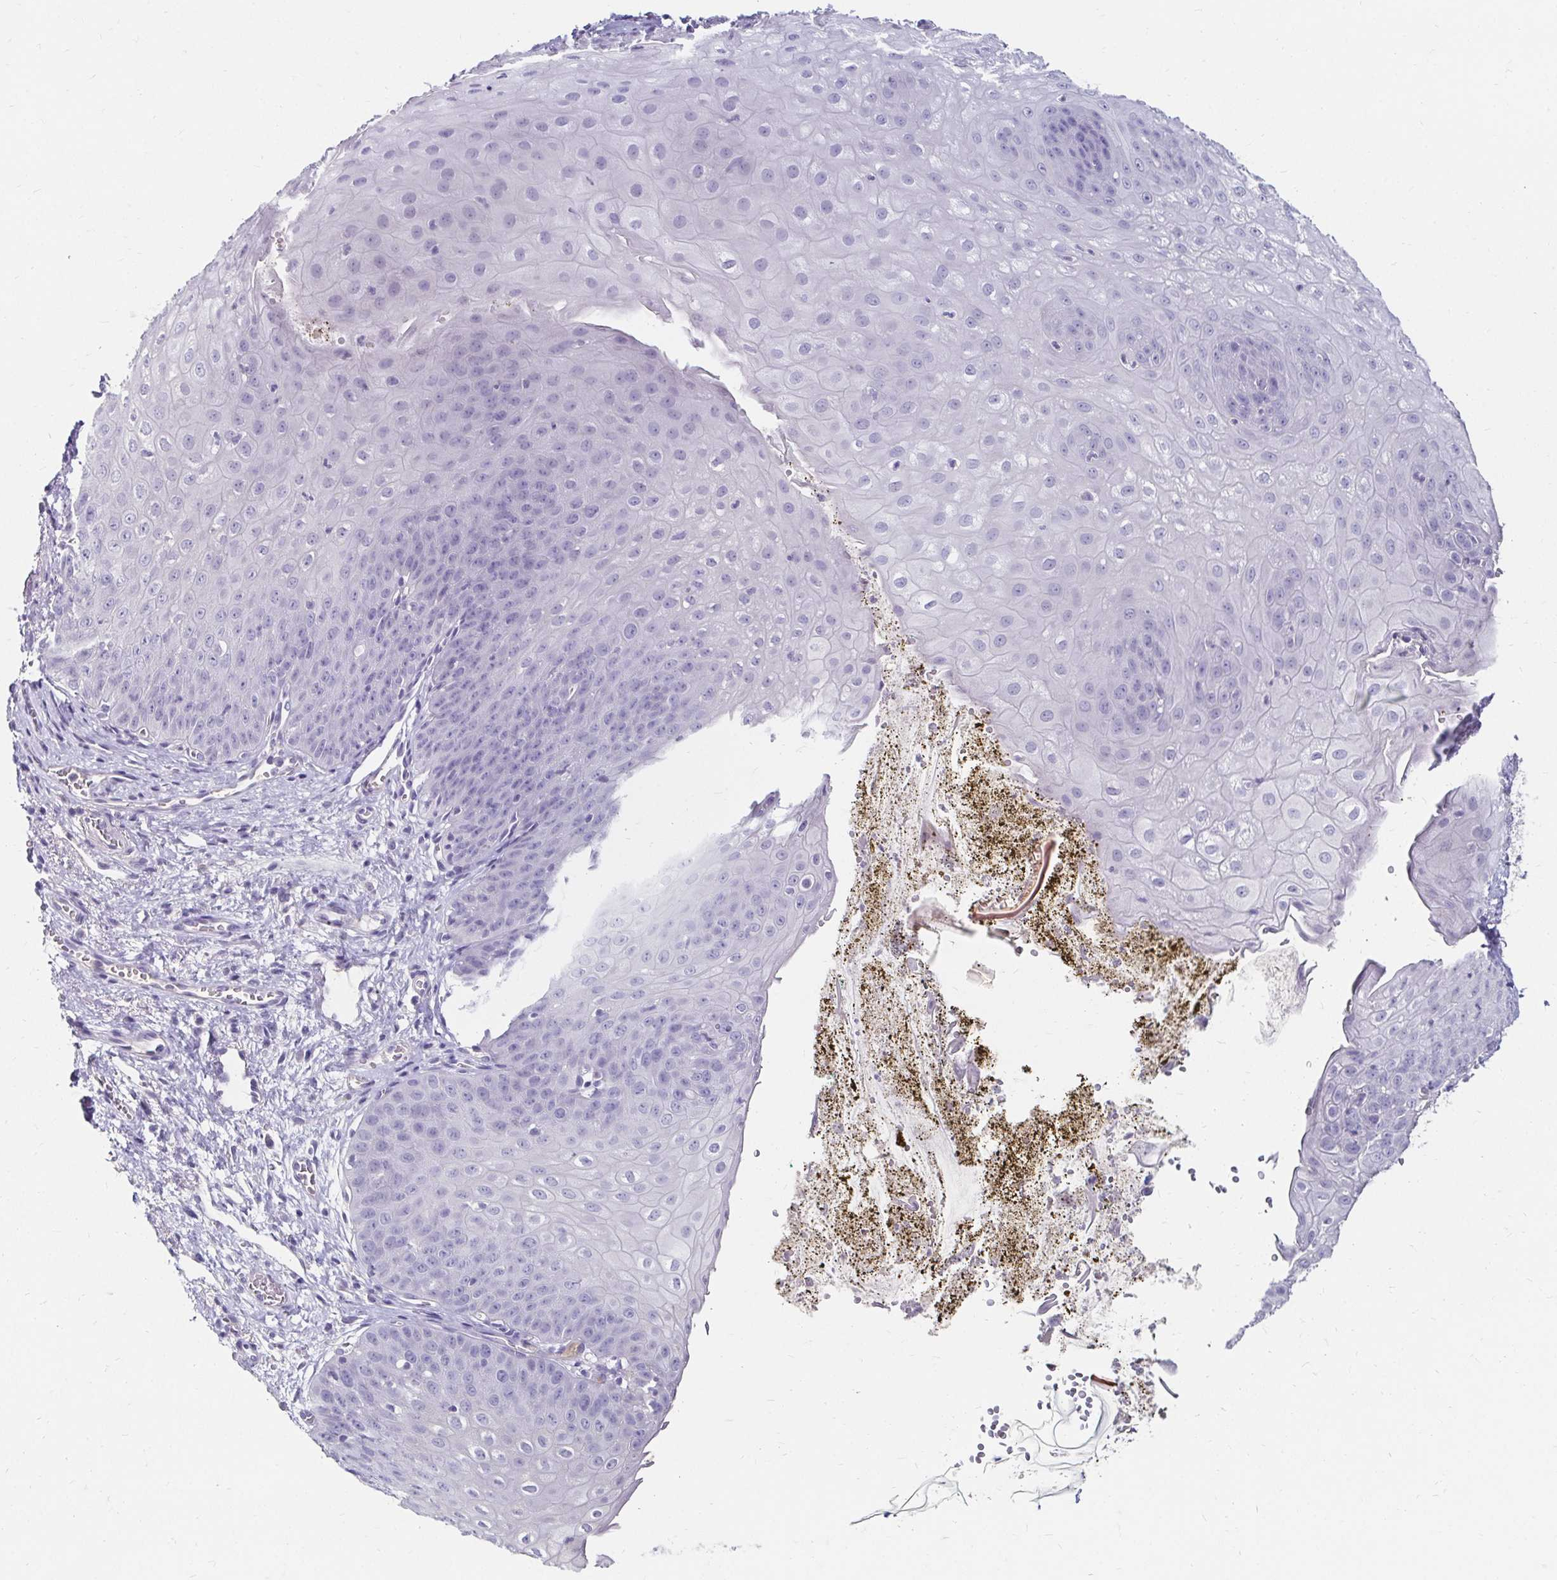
{"staining": {"intensity": "negative", "quantity": "none", "location": "none"}, "tissue": "esophagus", "cell_type": "Squamous epithelial cells", "image_type": "normal", "snomed": [{"axis": "morphology", "description": "Normal tissue, NOS"}, {"axis": "topography", "description": "Esophagus"}], "caption": "There is no significant expression in squamous epithelial cells of esophagus. (DAB immunohistochemistry, high magnification).", "gene": "SCG3", "patient": {"sex": "male", "age": 71}}